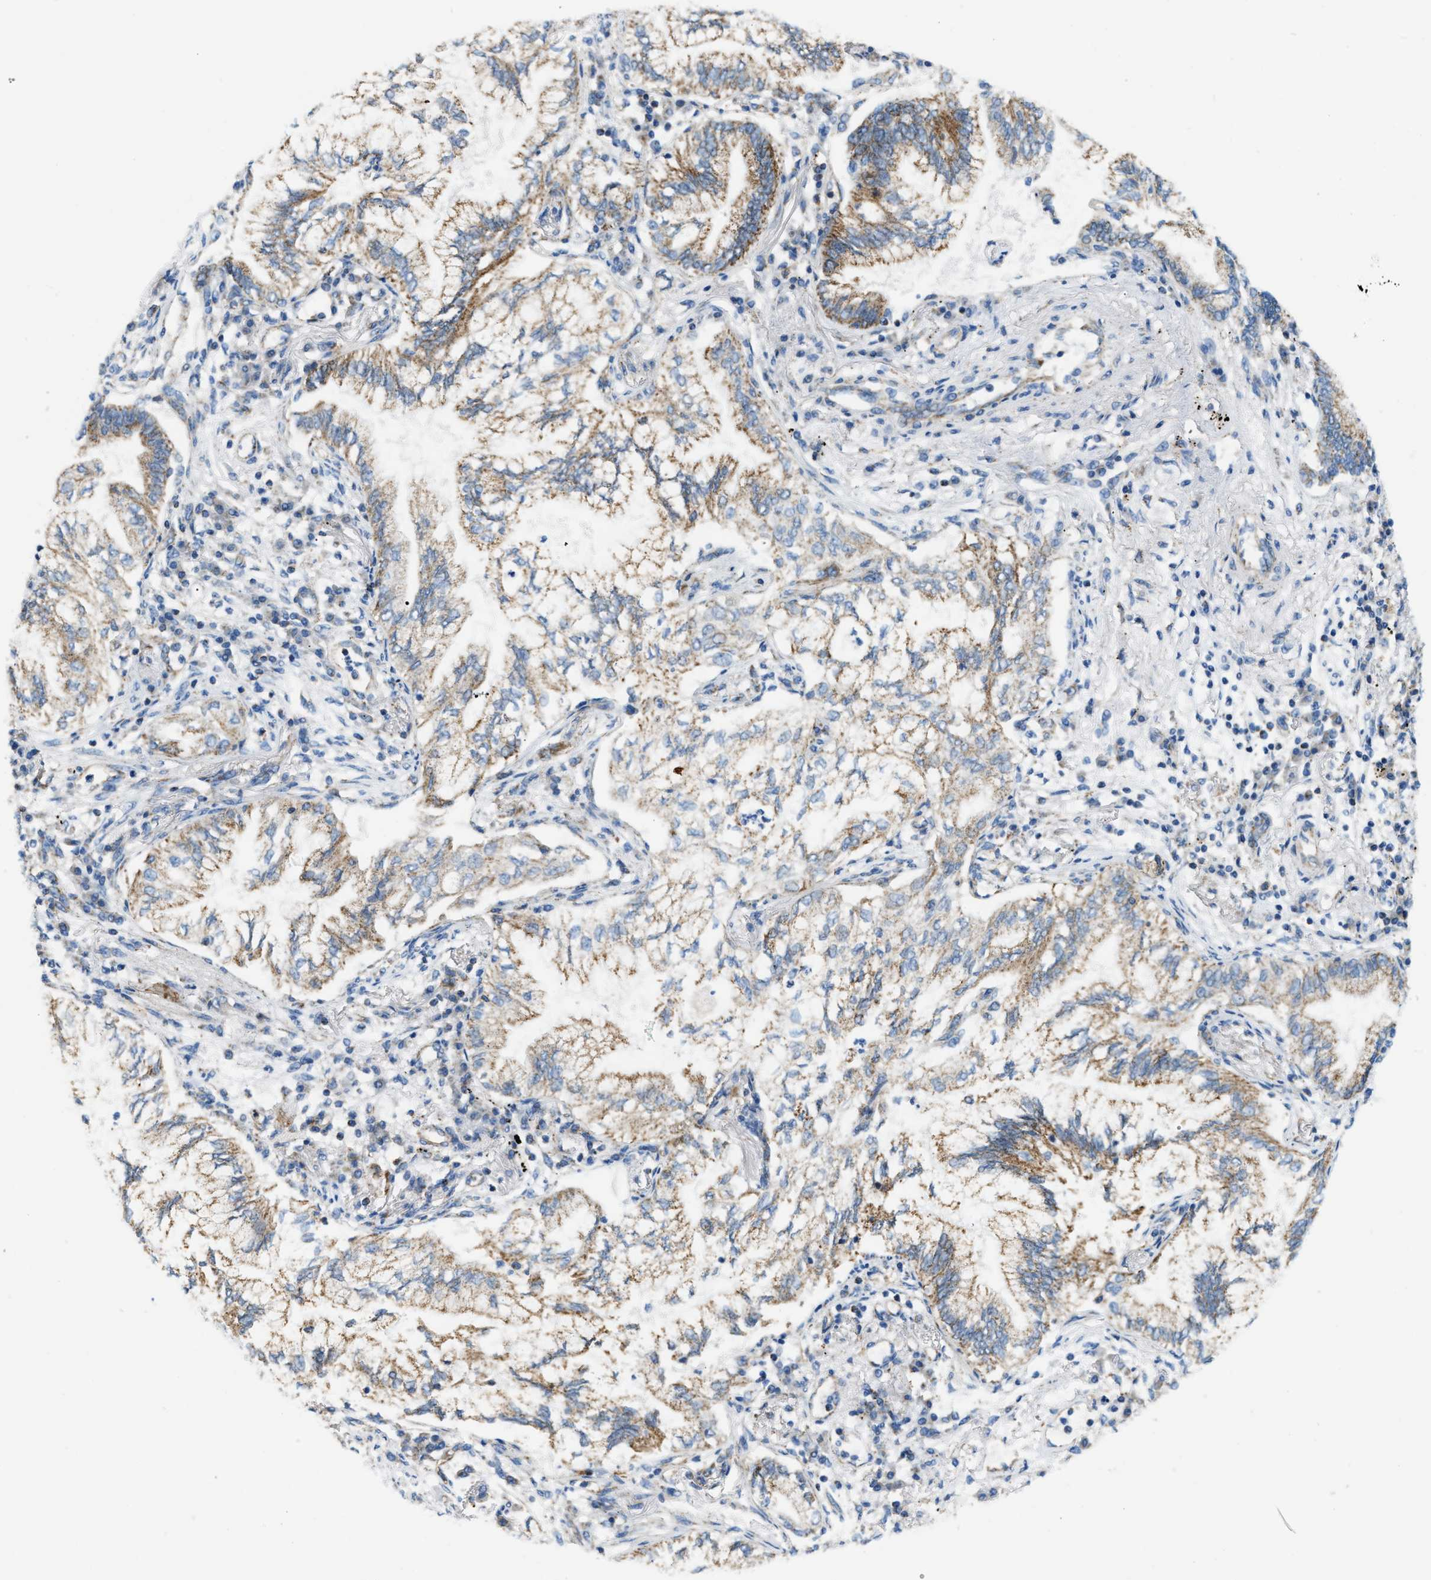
{"staining": {"intensity": "moderate", "quantity": "25%-75%", "location": "cytoplasmic/membranous"}, "tissue": "lung cancer", "cell_type": "Tumor cells", "image_type": "cancer", "snomed": [{"axis": "morphology", "description": "Normal tissue, NOS"}, {"axis": "morphology", "description": "Adenocarcinoma, NOS"}, {"axis": "topography", "description": "Bronchus"}, {"axis": "topography", "description": "Lung"}], "caption": "Lung adenocarcinoma stained with a brown dye demonstrates moderate cytoplasmic/membranous positive staining in approximately 25%-75% of tumor cells.", "gene": "JADE1", "patient": {"sex": "female", "age": 70}}